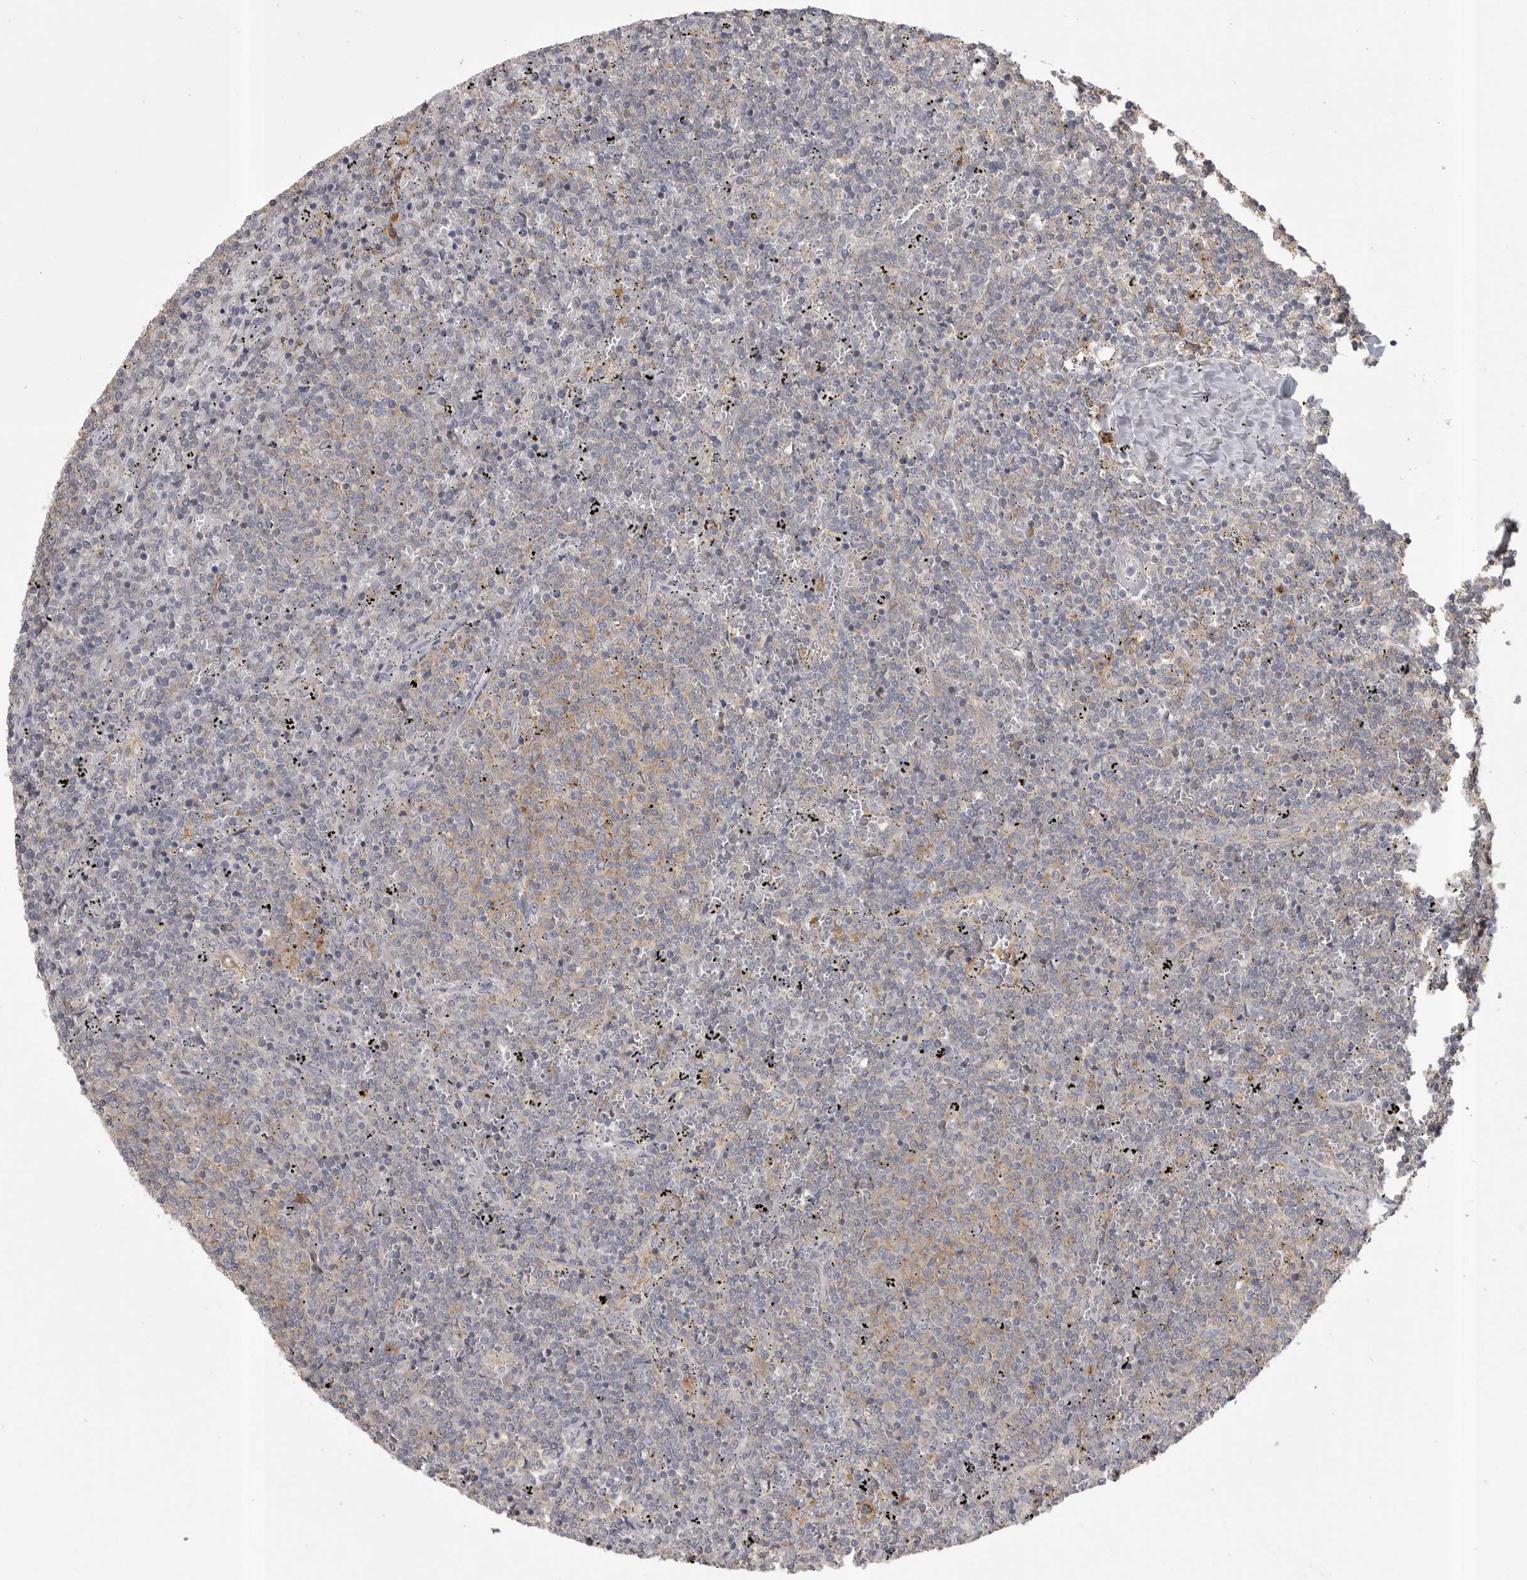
{"staining": {"intensity": "weak", "quantity": "25%-75%", "location": "cytoplasmic/membranous"}, "tissue": "lymphoma", "cell_type": "Tumor cells", "image_type": "cancer", "snomed": [{"axis": "morphology", "description": "Malignant lymphoma, non-Hodgkin's type, Low grade"}, {"axis": "topography", "description": "Spleen"}], "caption": "Low-grade malignant lymphoma, non-Hodgkin's type tissue demonstrates weak cytoplasmic/membranous staining in approximately 25%-75% of tumor cells, visualized by immunohistochemistry. (Brightfield microscopy of DAB IHC at high magnification).", "gene": "CMTM6", "patient": {"sex": "female", "age": 50}}